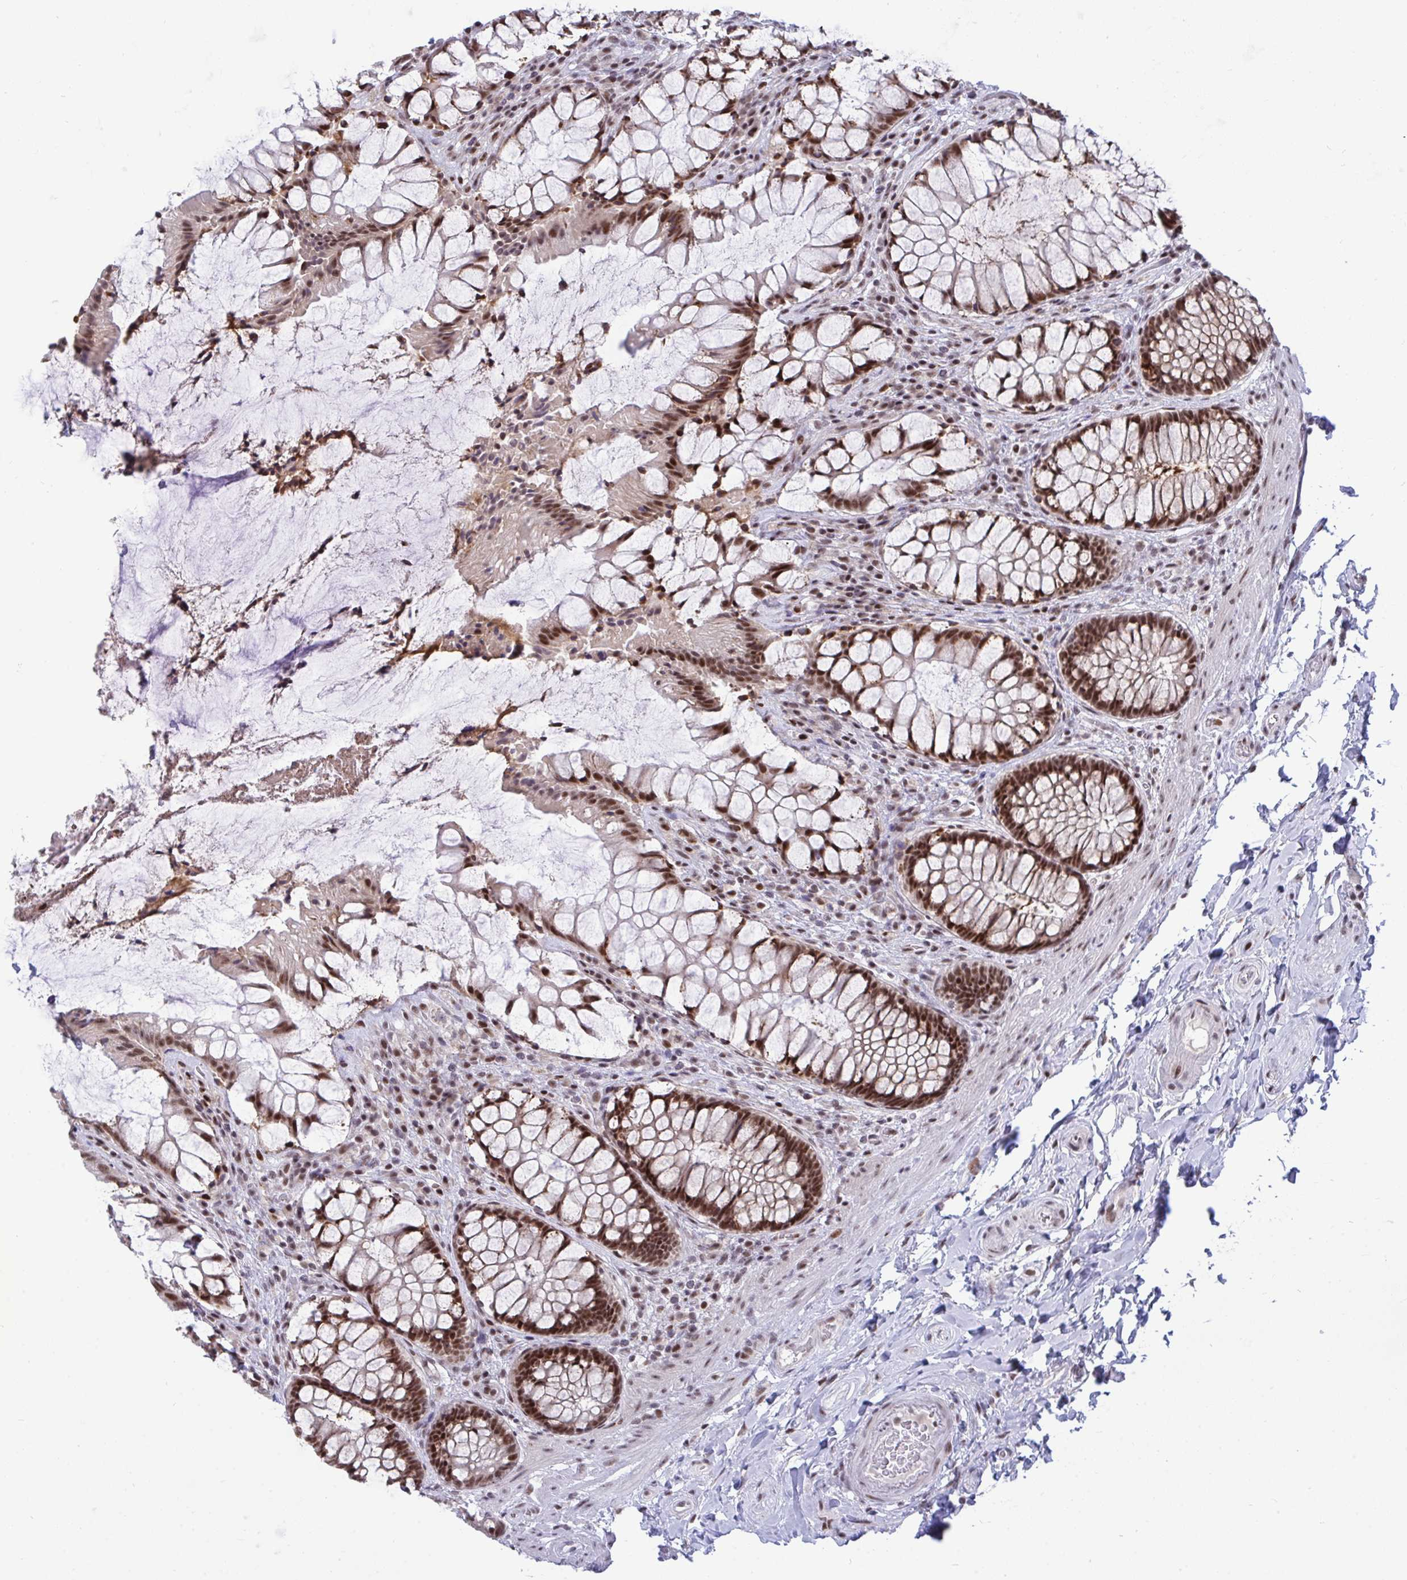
{"staining": {"intensity": "strong", "quantity": ">75%", "location": "nuclear"}, "tissue": "rectum", "cell_type": "Glandular cells", "image_type": "normal", "snomed": [{"axis": "morphology", "description": "Normal tissue, NOS"}, {"axis": "topography", "description": "Rectum"}], "caption": "A micrograph of human rectum stained for a protein shows strong nuclear brown staining in glandular cells. Immunohistochemistry stains the protein of interest in brown and the nuclei are stained blue.", "gene": "WBP11", "patient": {"sex": "female", "age": 58}}